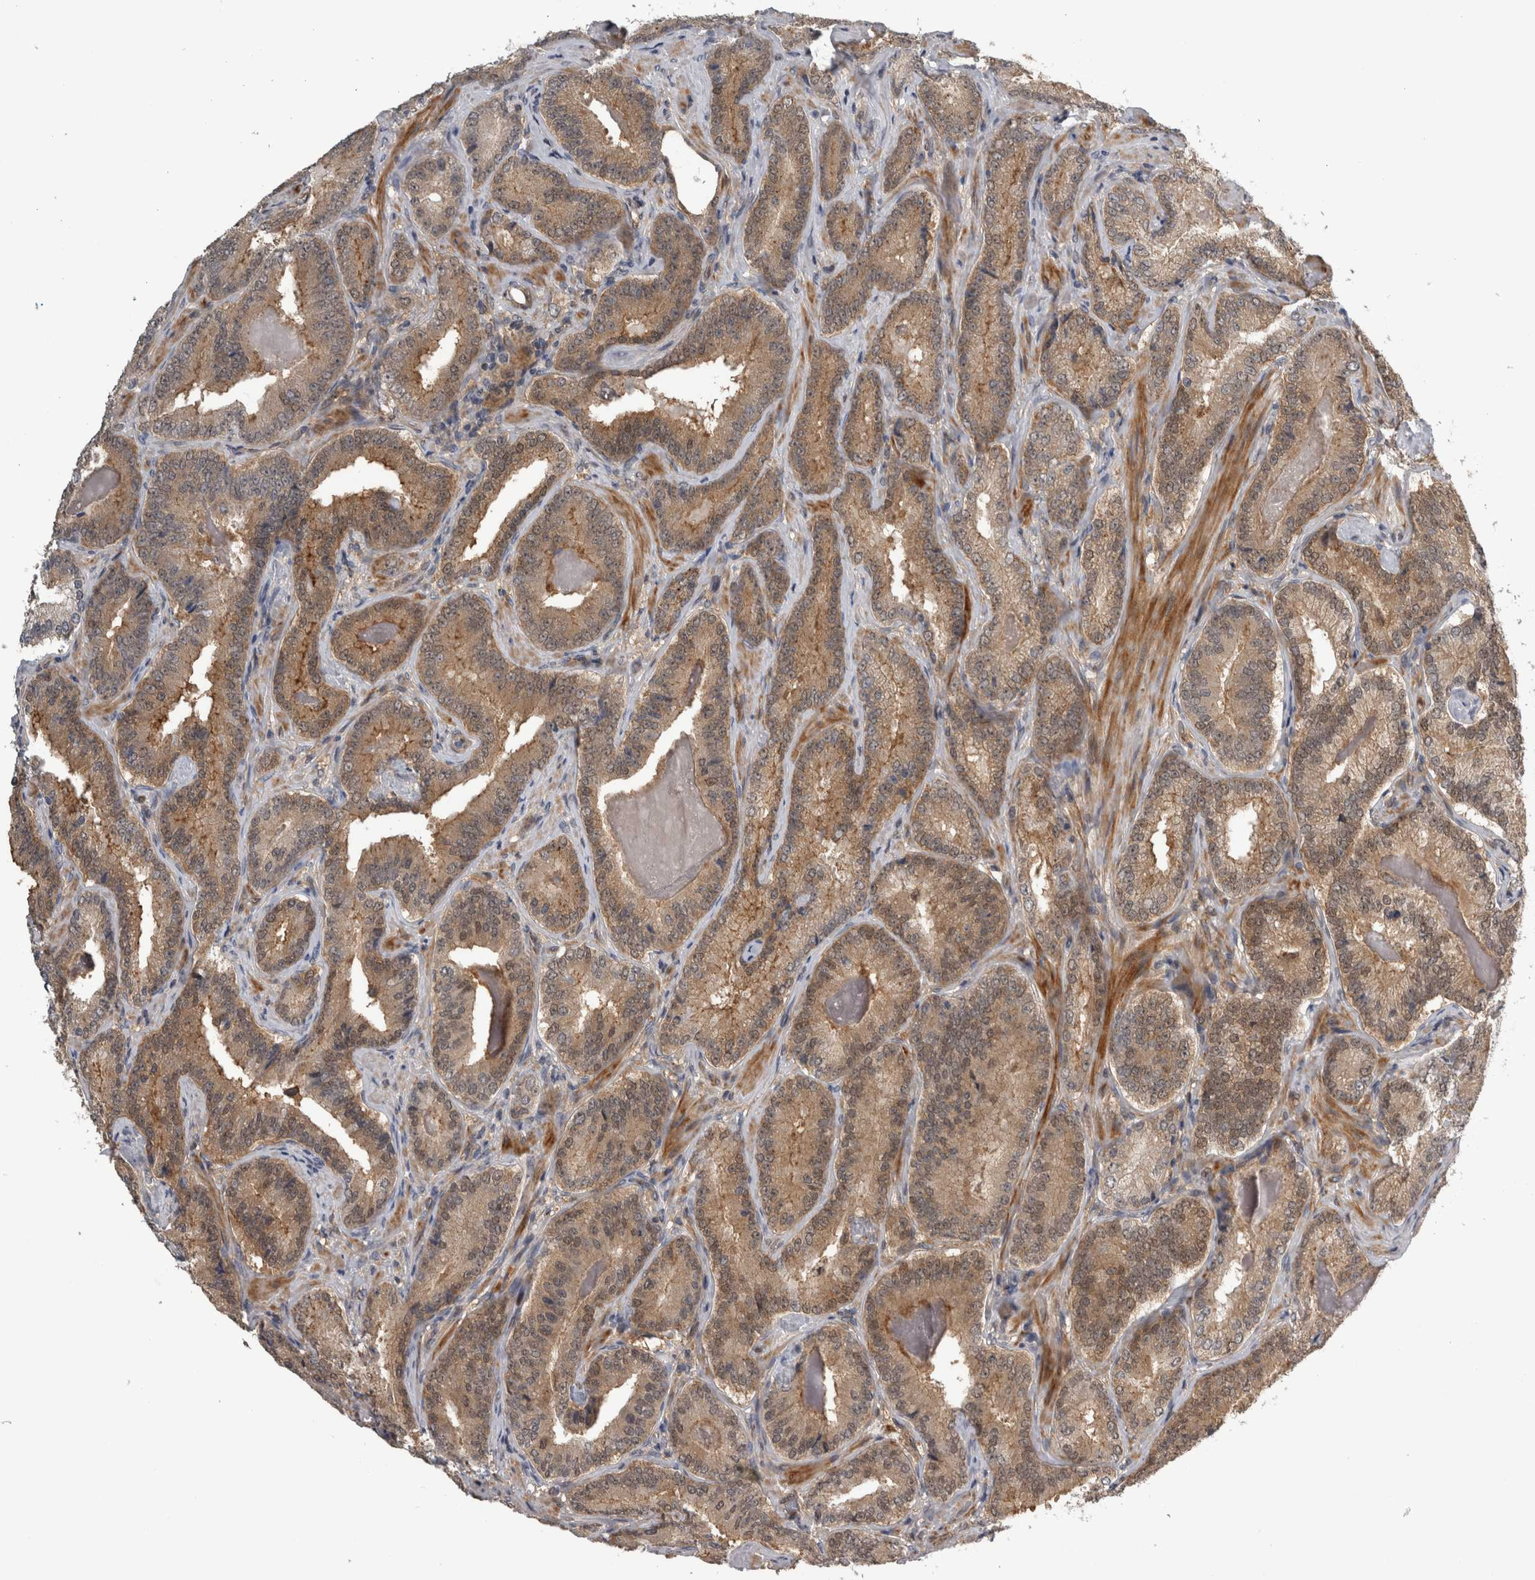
{"staining": {"intensity": "moderate", "quantity": ">75%", "location": "cytoplasmic/membranous"}, "tissue": "prostate cancer", "cell_type": "Tumor cells", "image_type": "cancer", "snomed": [{"axis": "morphology", "description": "Adenocarcinoma, Low grade"}, {"axis": "topography", "description": "Prostate"}], "caption": "This photomicrograph displays prostate cancer stained with IHC to label a protein in brown. The cytoplasmic/membranous of tumor cells show moderate positivity for the protein. Nuclei are counter-stained blue.", "gene": "NAPRT", "patient": {"sex": "male", "age": 51}}